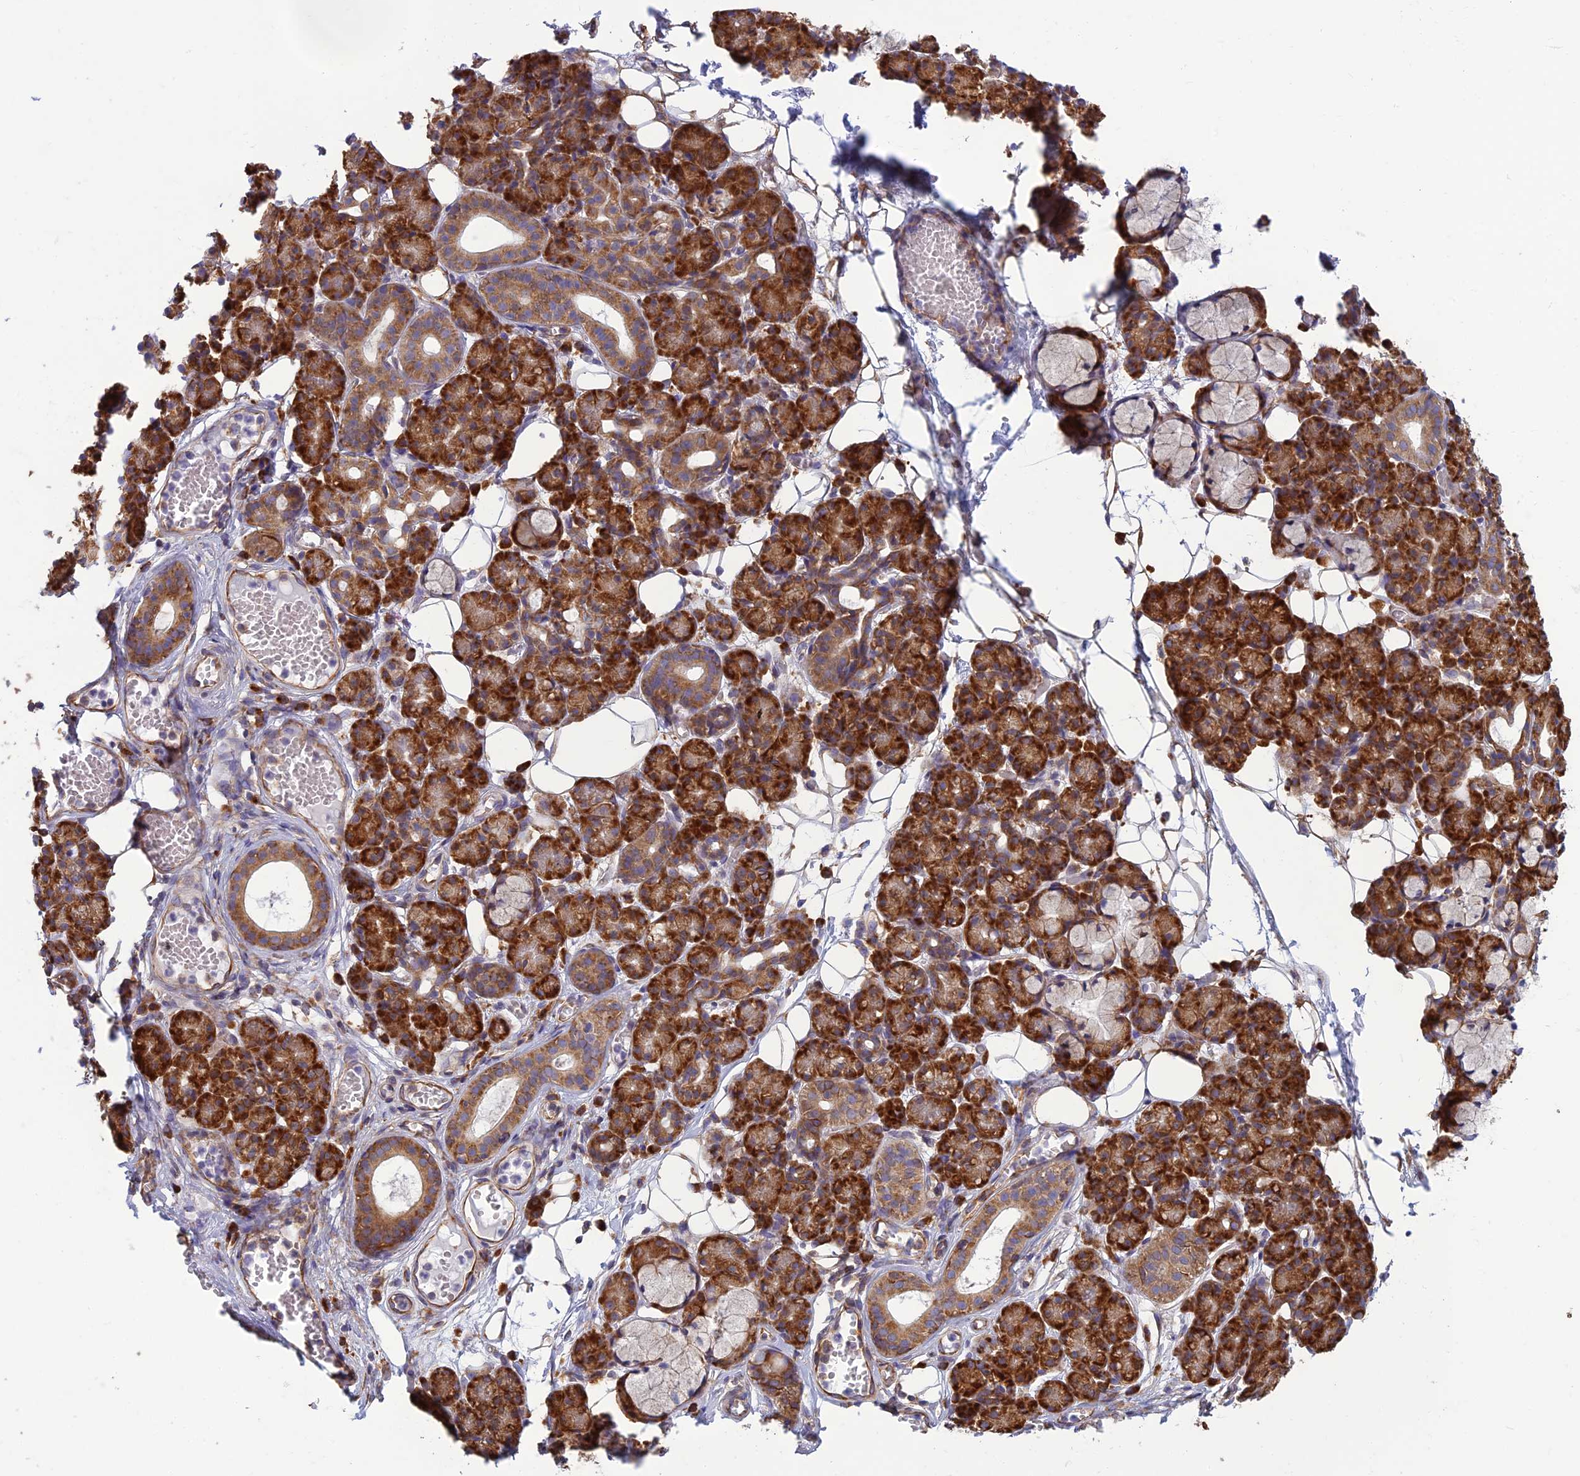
{"staining": {"intensity": "strong", "quantity": "25%-75%", "location": "cytoplasmic/membranous"}, "tissue": "salivary gland", "cell_type": "Glandular cells", "image_type": "normal", "snomed": [{"axis": "morphology", "description": "Normal tissue, NOS"}, {"axis": "topography", "description": "Salivary gland"}], "caption": "A high amount of strong cytoplasmic/membranous staining is seen in approximately 25%-75% of glandular cells in unremarkable salivary gland.", "gene": "RPL17", "patient": {"sex": "male", "age": 63}}